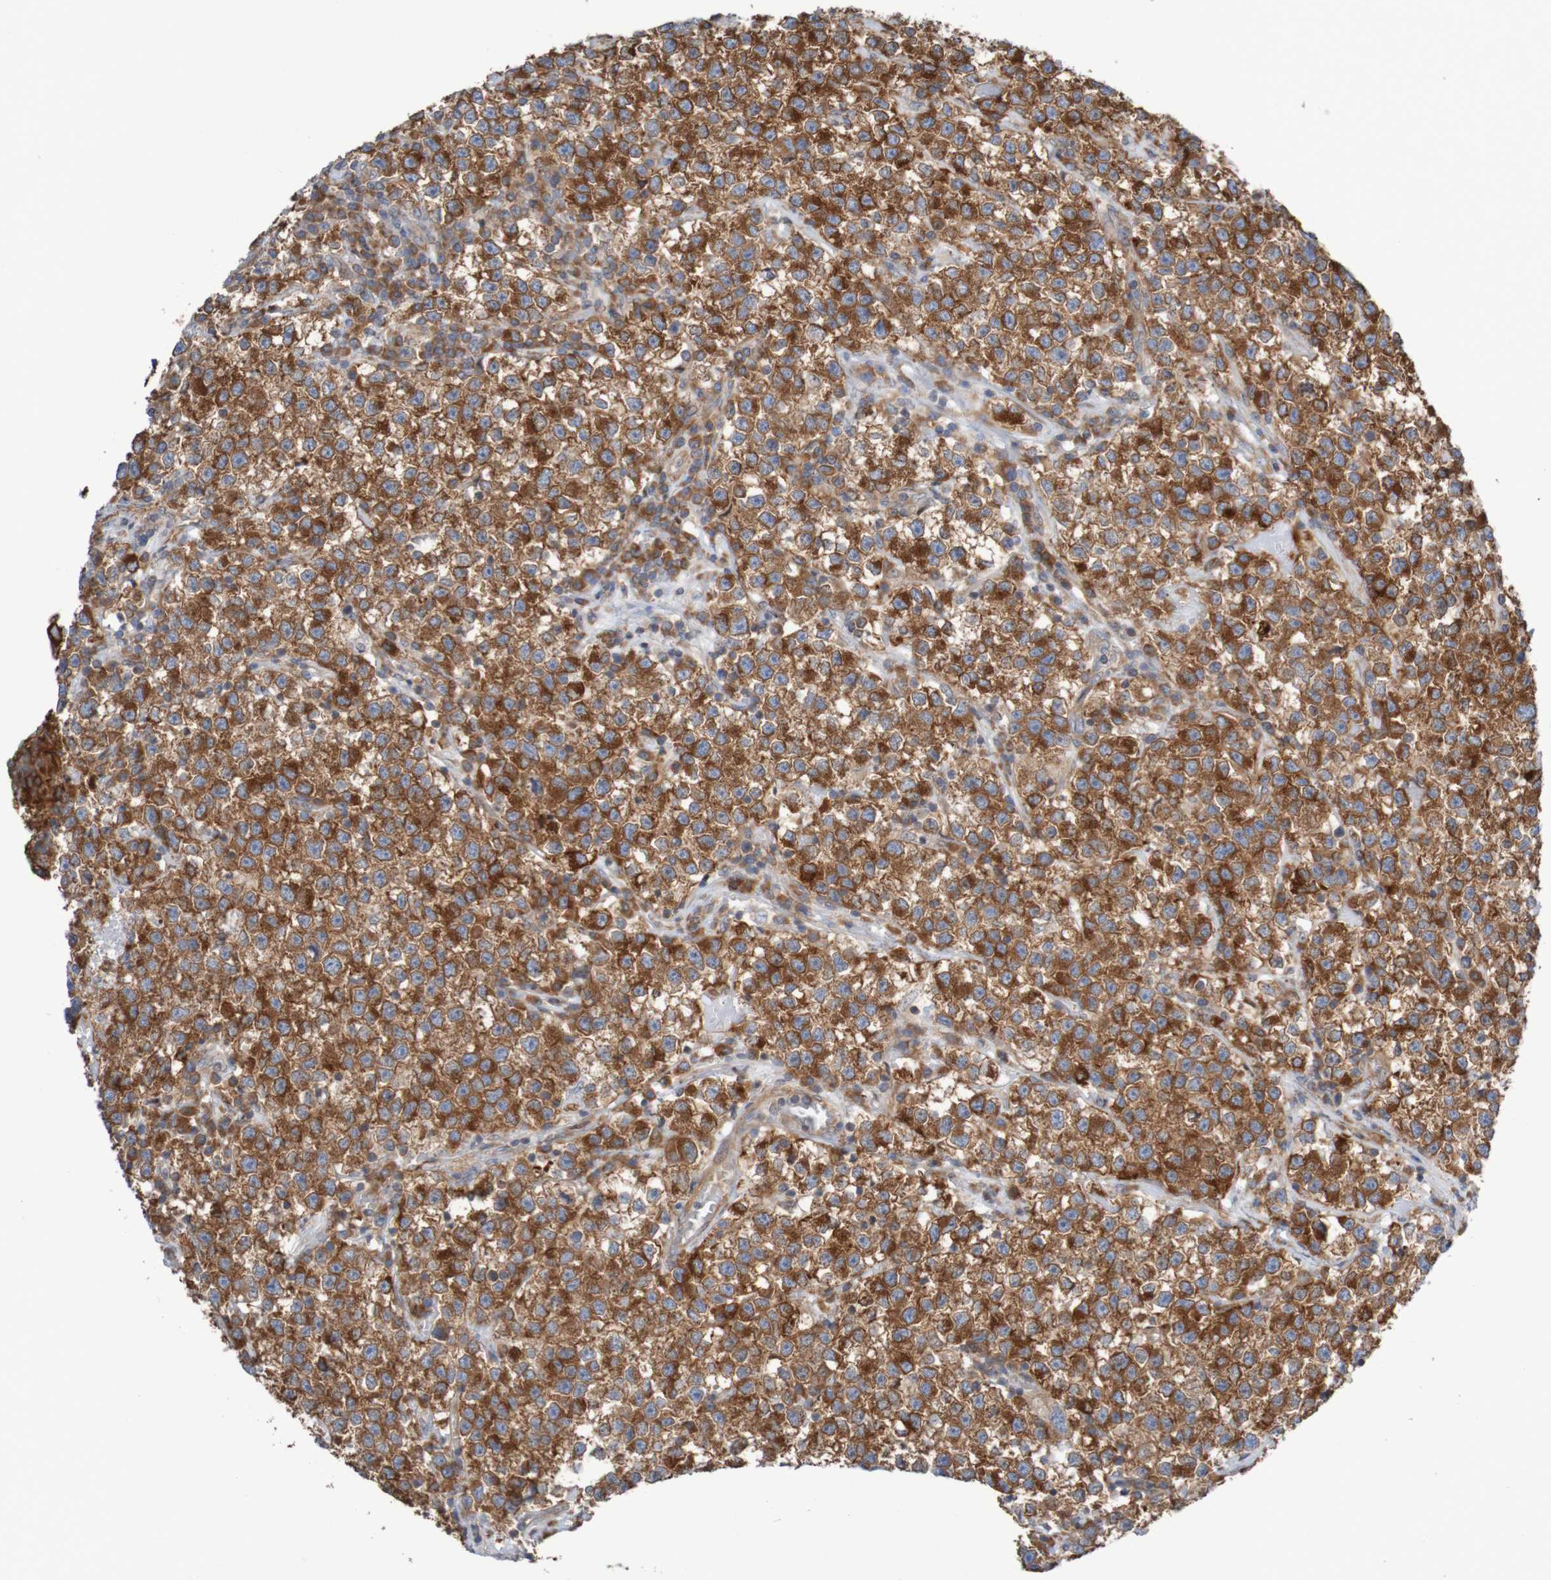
{"staining": {"intensity": "strong", "quantity": ">75%", "location": "cytoplasmic/membranous"}, "tissue": "testis cancer", "cell_type": "Tumor cells", "image_type": "cancer", "snomed": [{"axis": "morphology", "description": "Seminoma, NOS"}, {"axis": "topography", "description": "Testis"}], "caption": "High-magnification brightfield microscopy of seminoma (testis) stained with DAB (3,3'-diaminobenzidine) (brown) and counterstained with hematoxylin (blue). tumor cells exhibit strong cytoplasmic/membranous positivity is identified in about>75% of cells.", "gene": "LRRC47", "patient": {"sex": "male", "age": 22}}